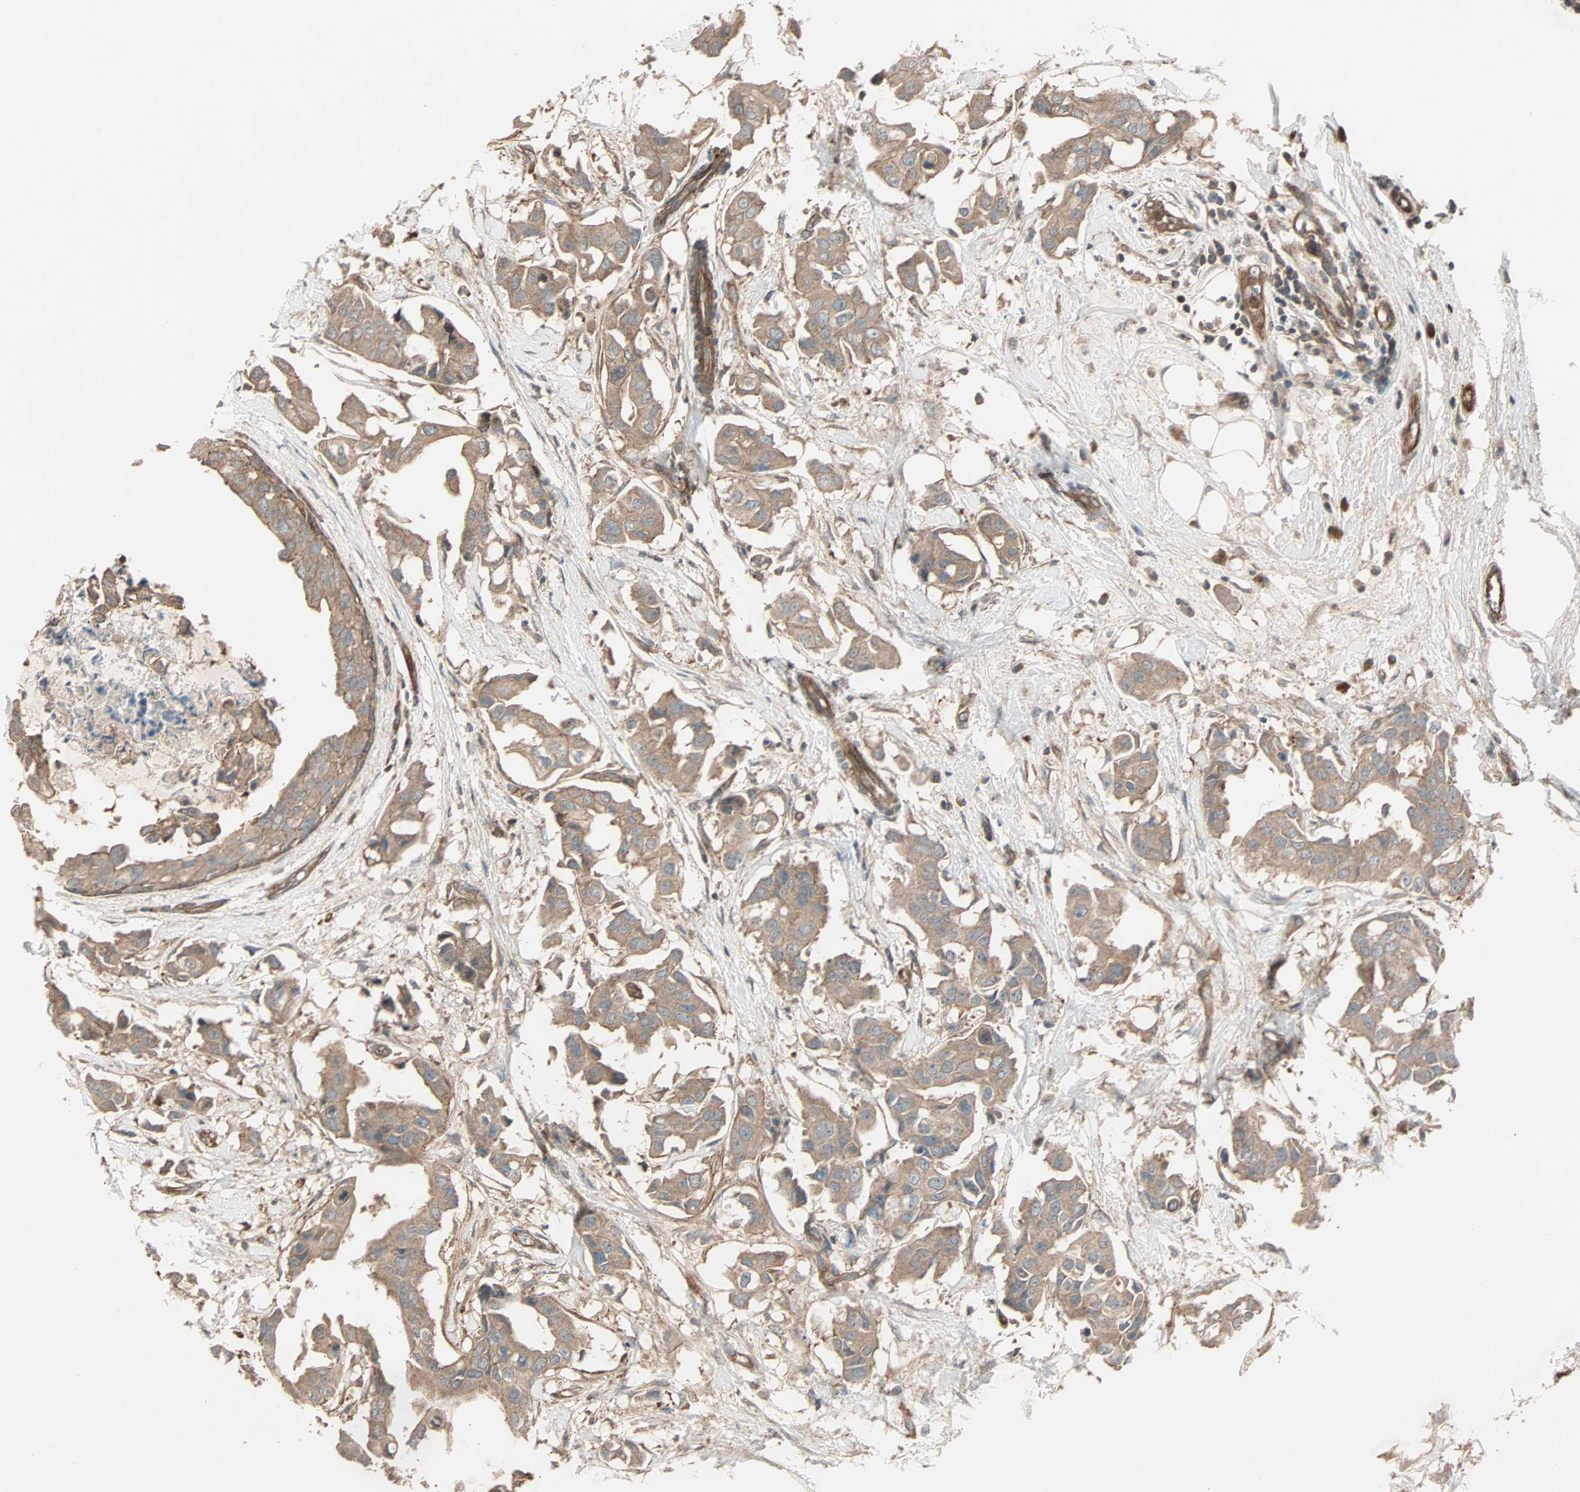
{"staining": {"intensity": "moderate", "quantity": ">75%", "location": "cytoplasmic/membranous"}, "tissue": "breast cancer", "cell_type": "Tumor cells", "image_type": "cancer", "snomed": [{"axis": "morphology", "description": "Duct carcinoma"}, {"axis": "topography", "description": "Breast"}], "caption": "A photomicrograph of human infiltrating ductal carcinoma (breast) stained for a protein exhibits moderate cytoplasmic/membranous brown staining in tumor cells. (brown staining indicates protein expression, while blue staining denotes nuclei).", "gene": "GCK", "patient": {"sex": "female", "age": 40}}